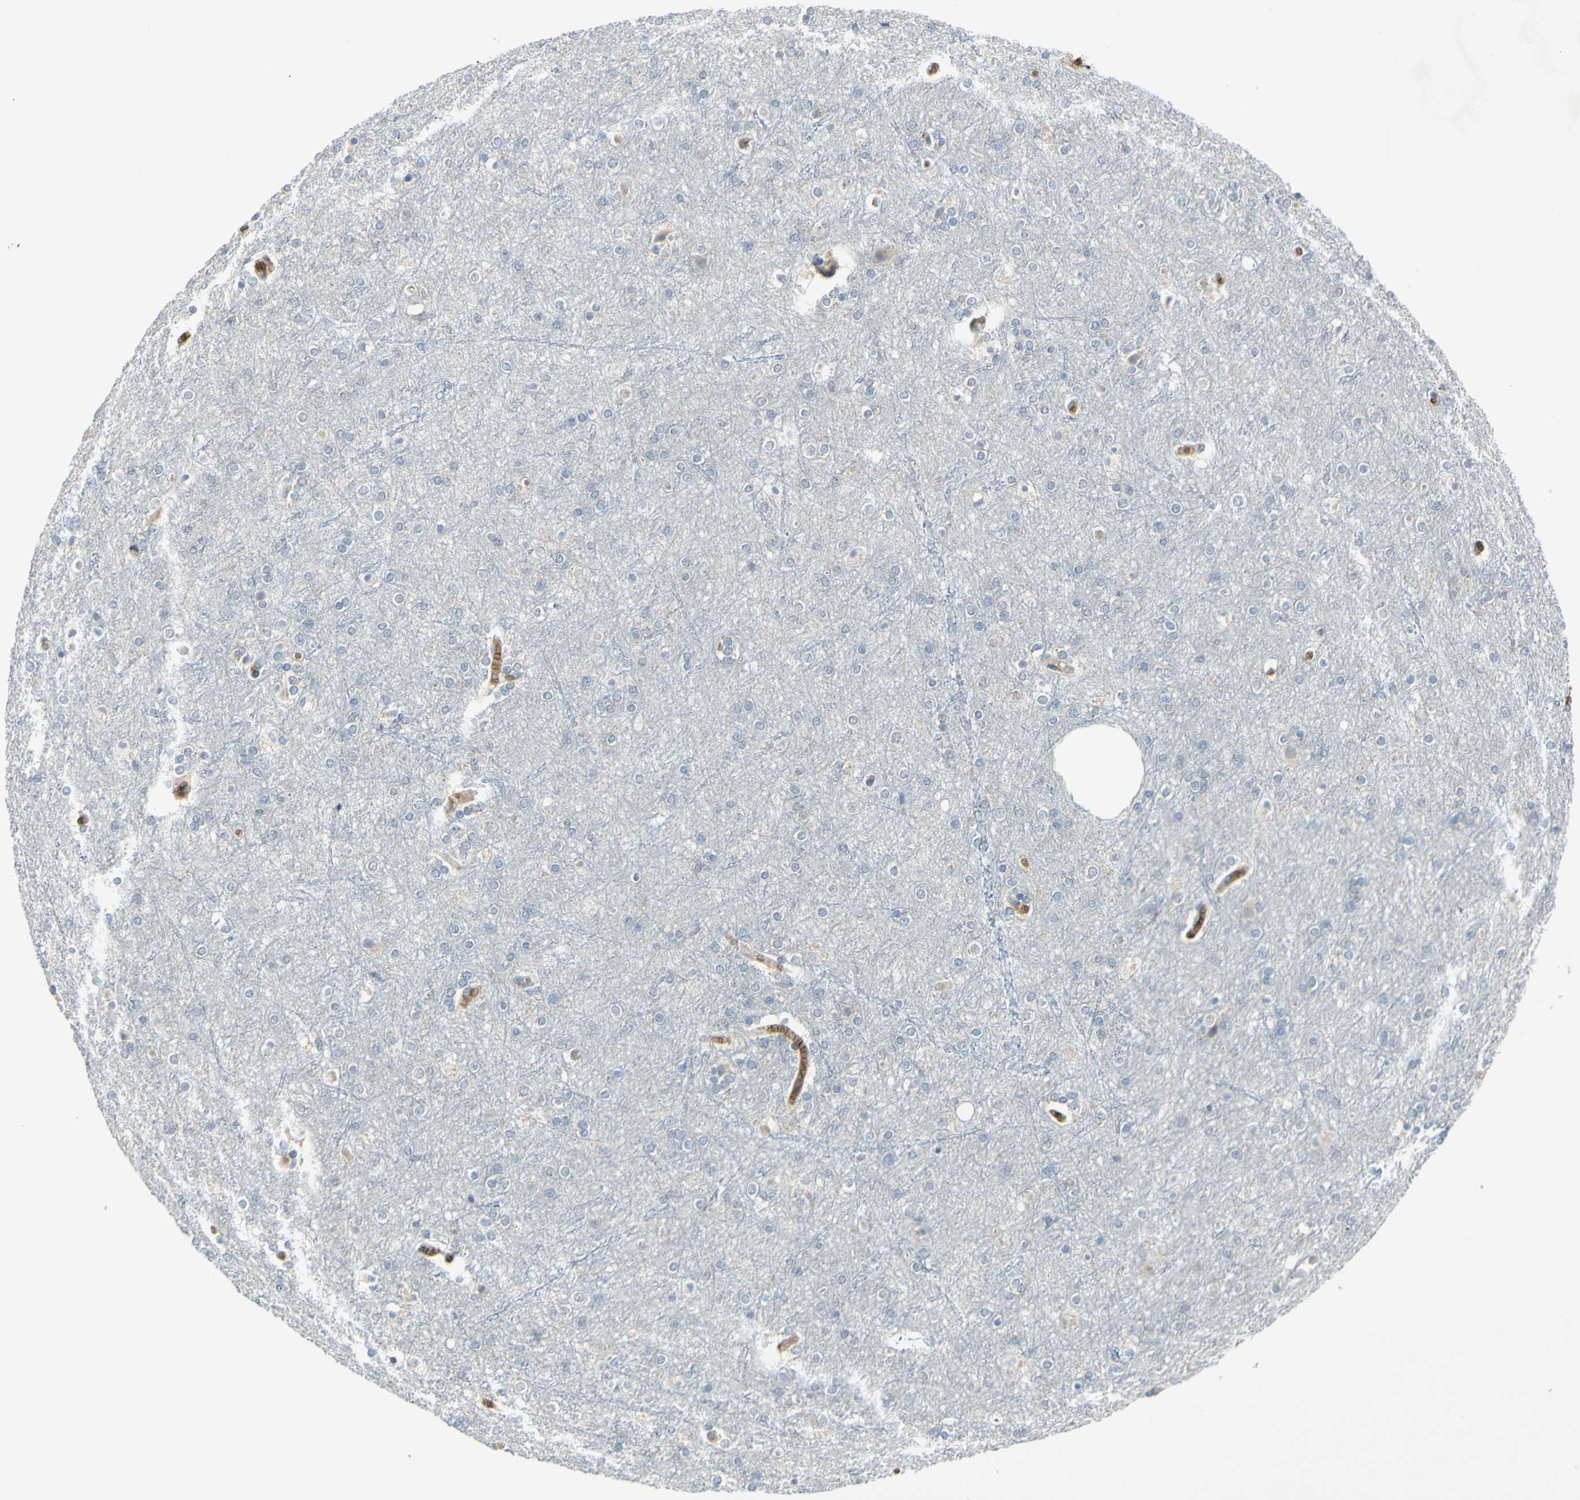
{"staining": {"intensity": "moderate", "quantity": ">75%", "location": "cytoplasmic/membranous"}, "tissue": "cerebral cortex", "cell_type": "Endothelial cells", "image_type": "normal", "snomed": [{"axis": "morphology", "description": "Normal tissue, NOS"}, {"axis": "topography", "description": "Cerebral cortex"}], "caption": "Immunohistochemistry (IHC) image of unremarkable human cerebral cortex stained for a protein (brown), which displays medium levels of moderate cytoplasmic/membranous positivity in approximately >75% of endothelial cells.", "gene": "GYPC", "patient": {"sex": "female", "age": 54}}